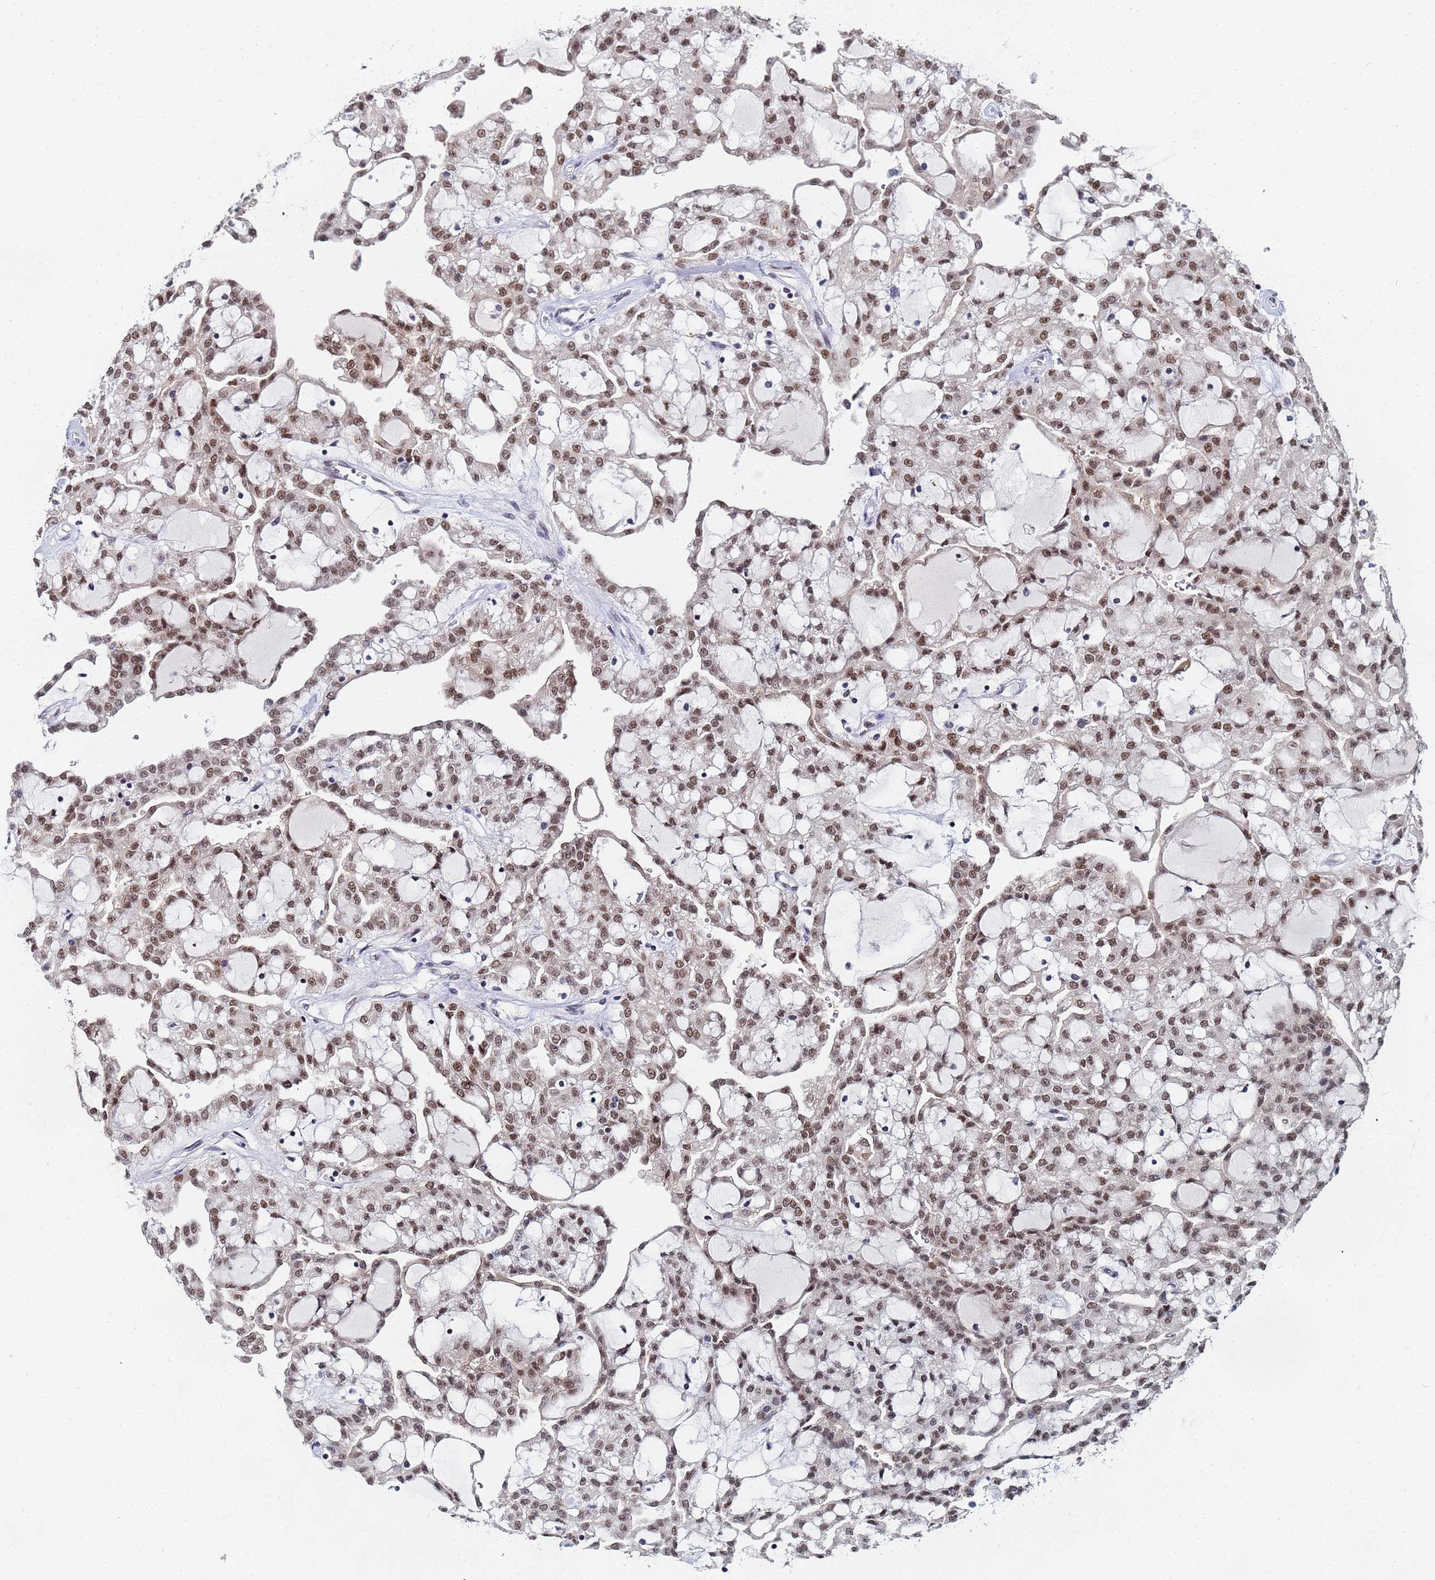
{"staining": {"intensity": "moderate", "quantity": ">75%", "location": "nuclear"}, "tissue": "renal cancer", "cell_type": "Tumor cells", "image_type": "cancer", "snomed": [{"axis": "morphology", "description": "Adenocarcinoma, NOS"}, {"axis": "topography", "description": "Kidney"}], "caption": "This image displays IHC staining of human renal cancer (adenocarcinoma), with medium moderate nuclear expression in approximately >75% of tumor cells.", "gene": "MTCL1", "patient": {"sex": "male", "age": 63}}